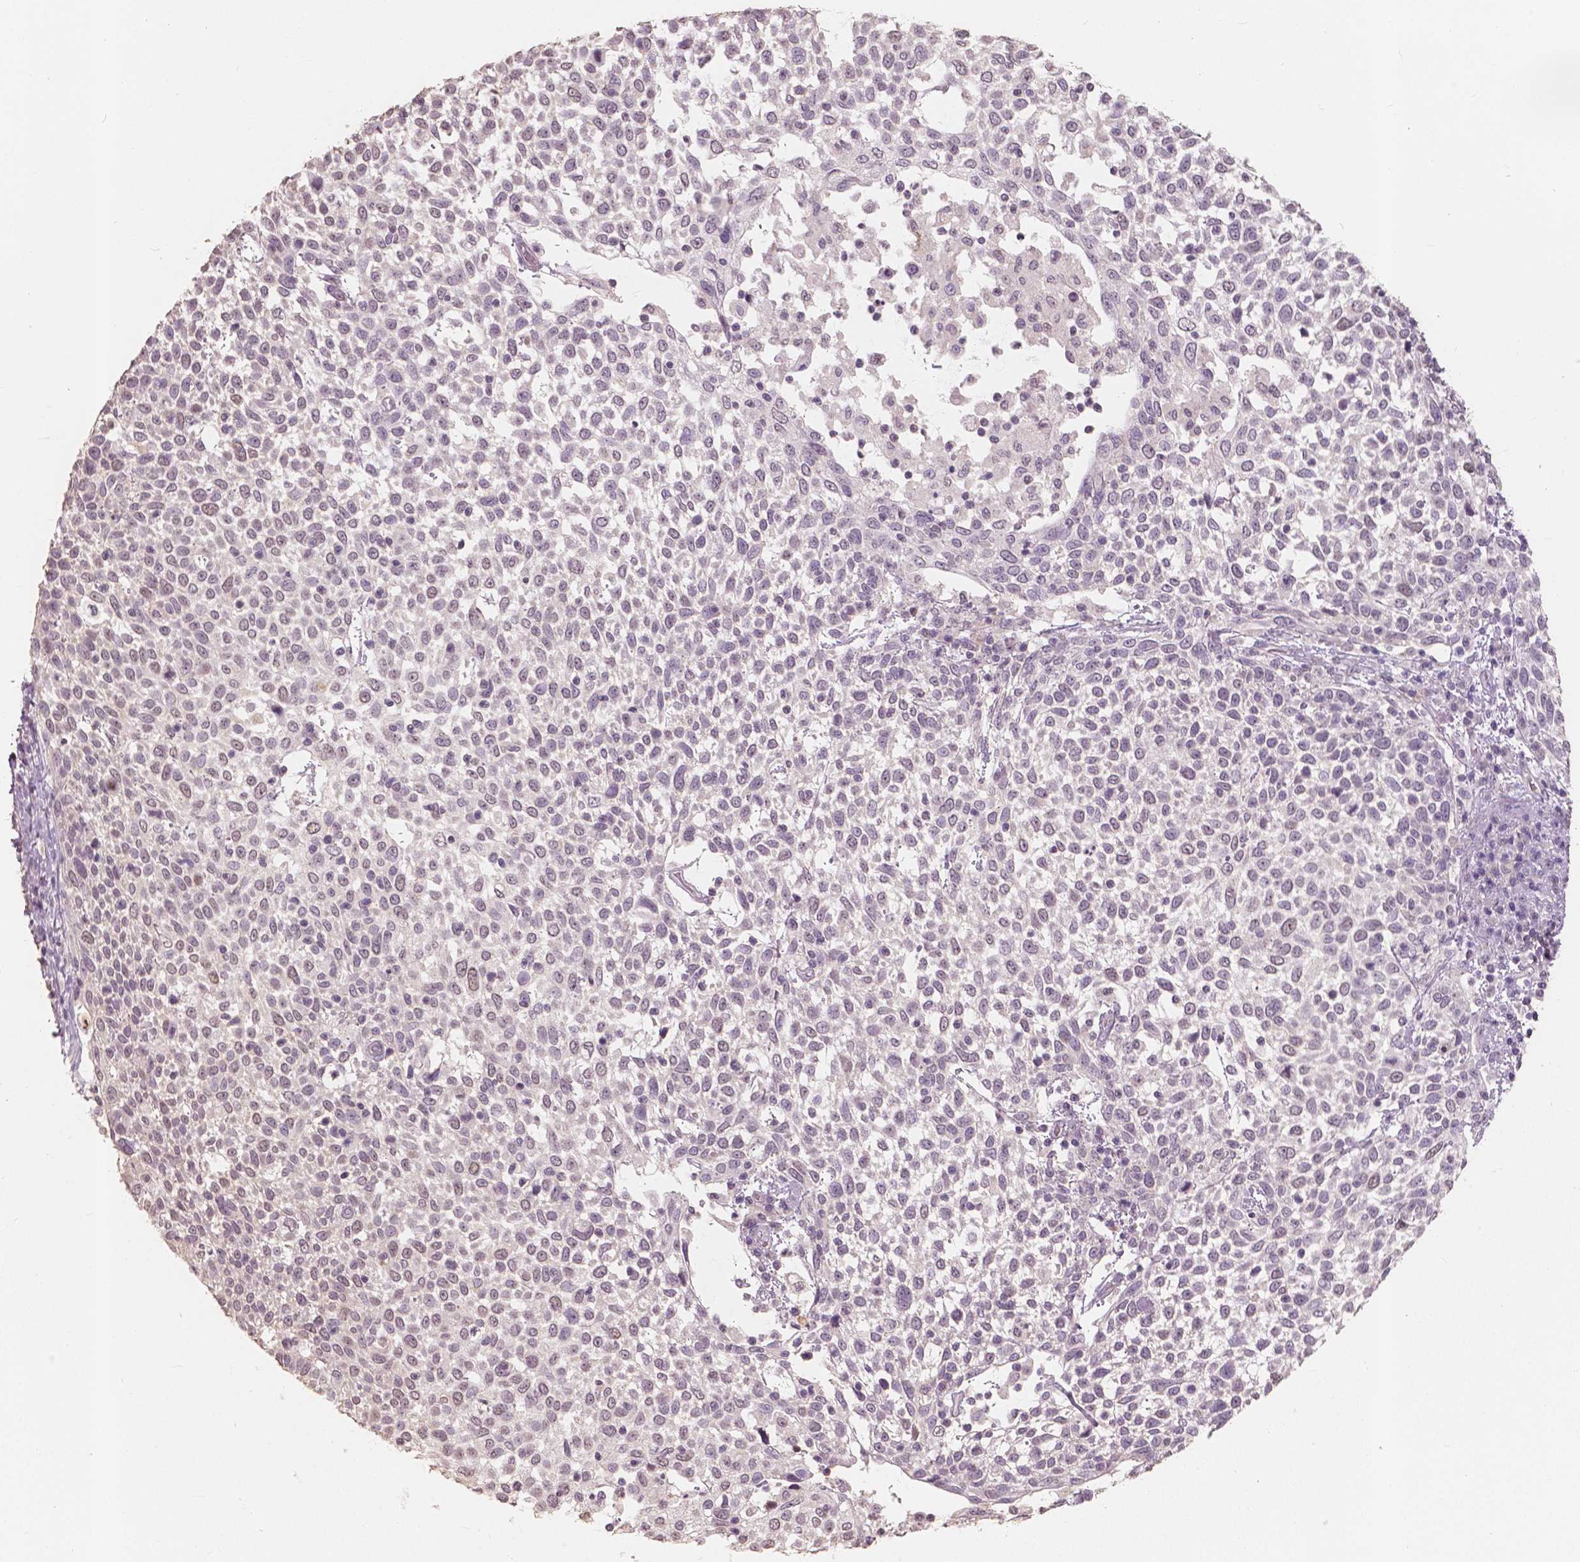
{"staining": {"intensity": "negative", "quantity": "none", "location": "none"}, "tissue": "cervical cancer", "cell_type": "Tumor cells", "image_type": "cancer", "snomed": [{"axis": "morphology", "description": "Squamous cell carcinoma, NOS"}, {"axis": "topography", "description": "Cervix"}], "caption": "Immunohistochemistry of cervical cancer displays no positivity in tumor cells.", "gene": "SAT2", "patient": {"sex": "female", "age": 61}}